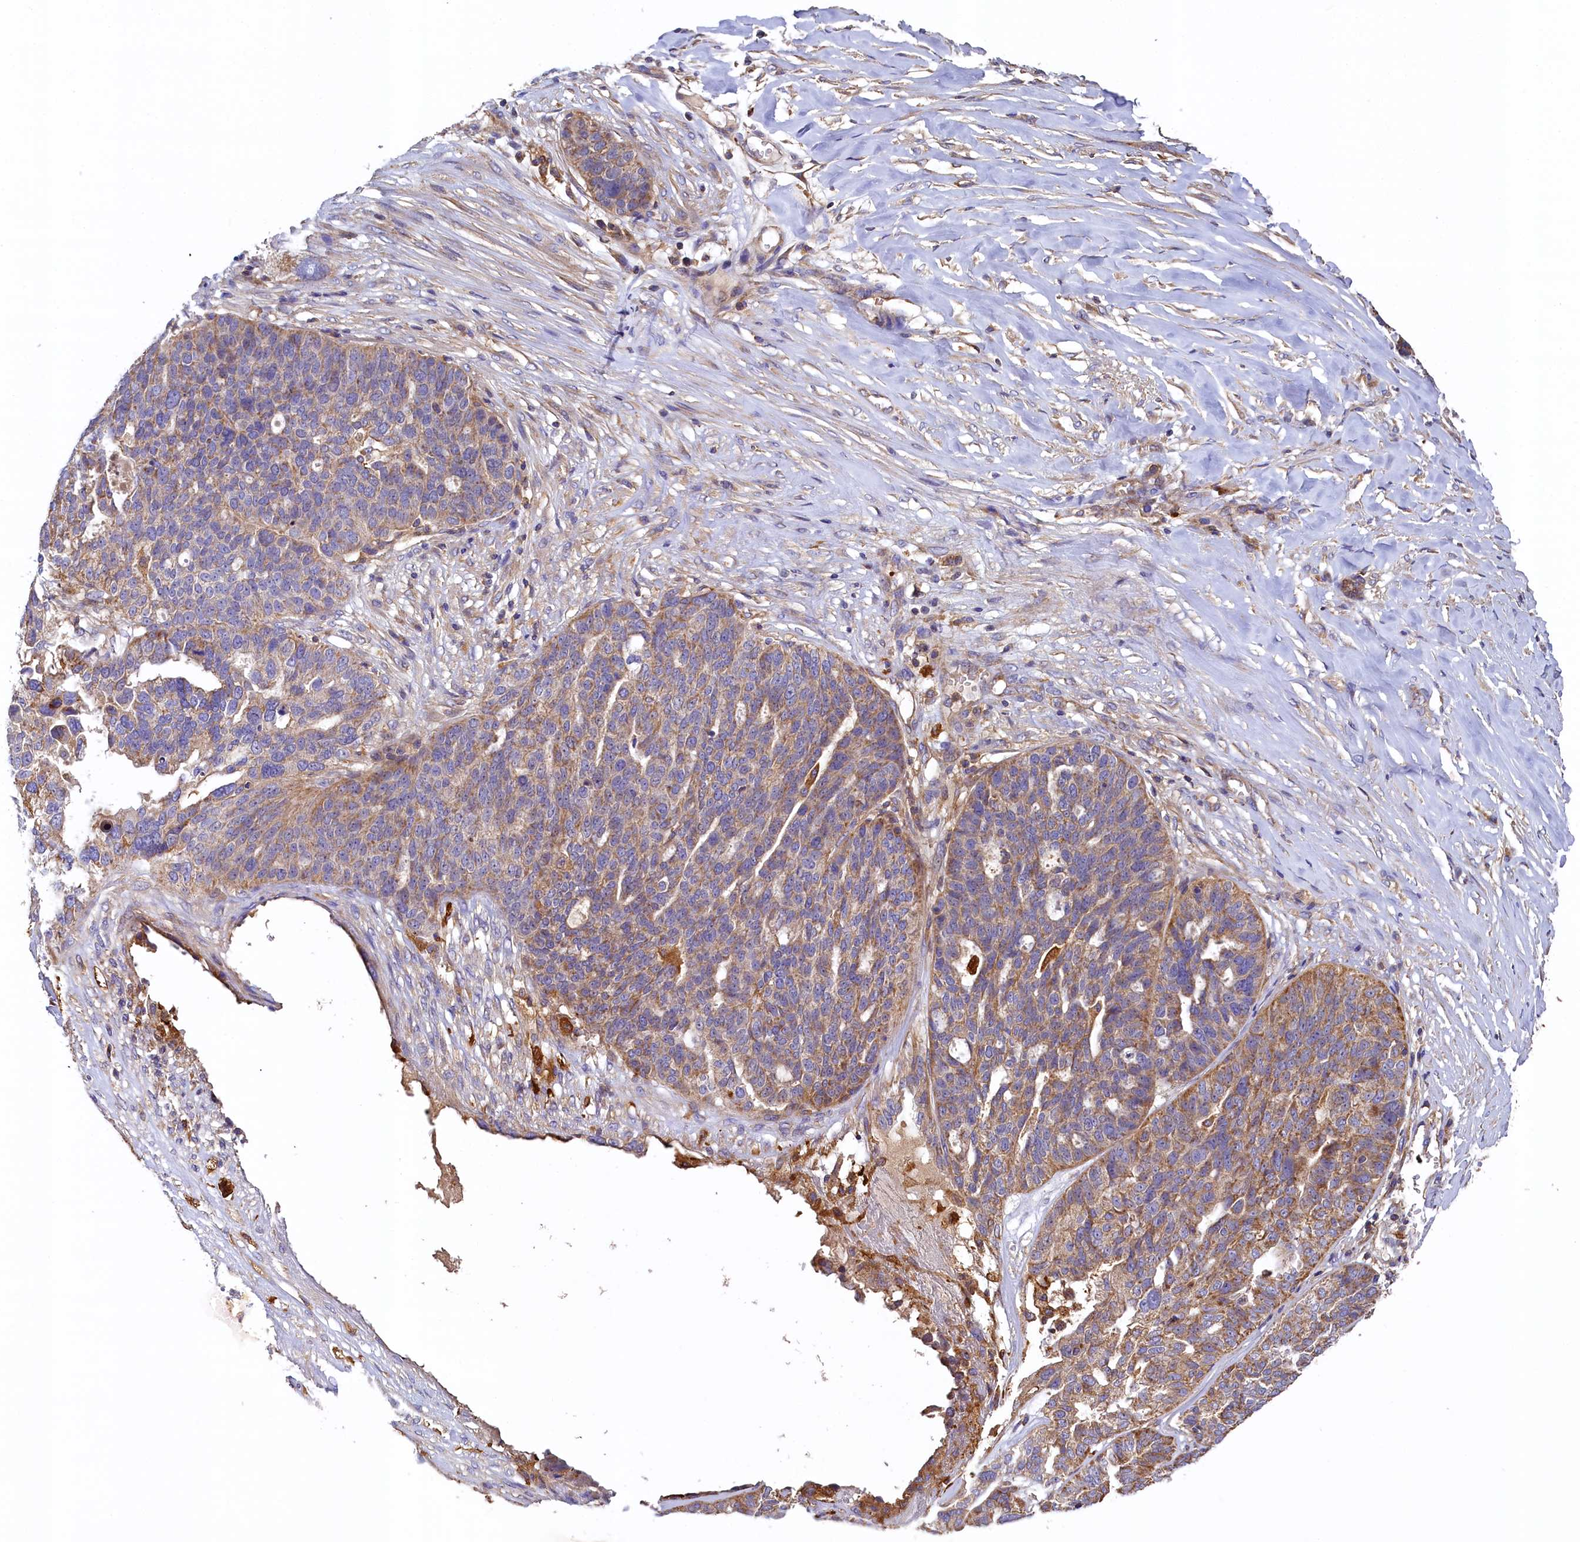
{"staining": {"intensity": "moderate", "quantity": "<25%", "location": "cytoplasmic/membranous"}, "tissue": "ovarian cancer", "cell_type": "Tumor cells", "image_type": "cancer", "snomed": [{"axis": "morphology", "description": "Cystadenocarcinoma, serous, NOS"}, {"axis": "topography", "description": "Ovary"}], "caption": "Immunohistochemistry histopathology image of neoplastic tissue: ovarian cancer (serous cystadenocarcinoma) stained using immunohistochemistry shows low levels of moderate protein expression localized specifically in the cytoplasmic/membranous of tumor cells, appearing as a cytoplasmic/membranous brown color.", "gene": "SEC31B", "patient": {"sex": "female", "age": 59}}